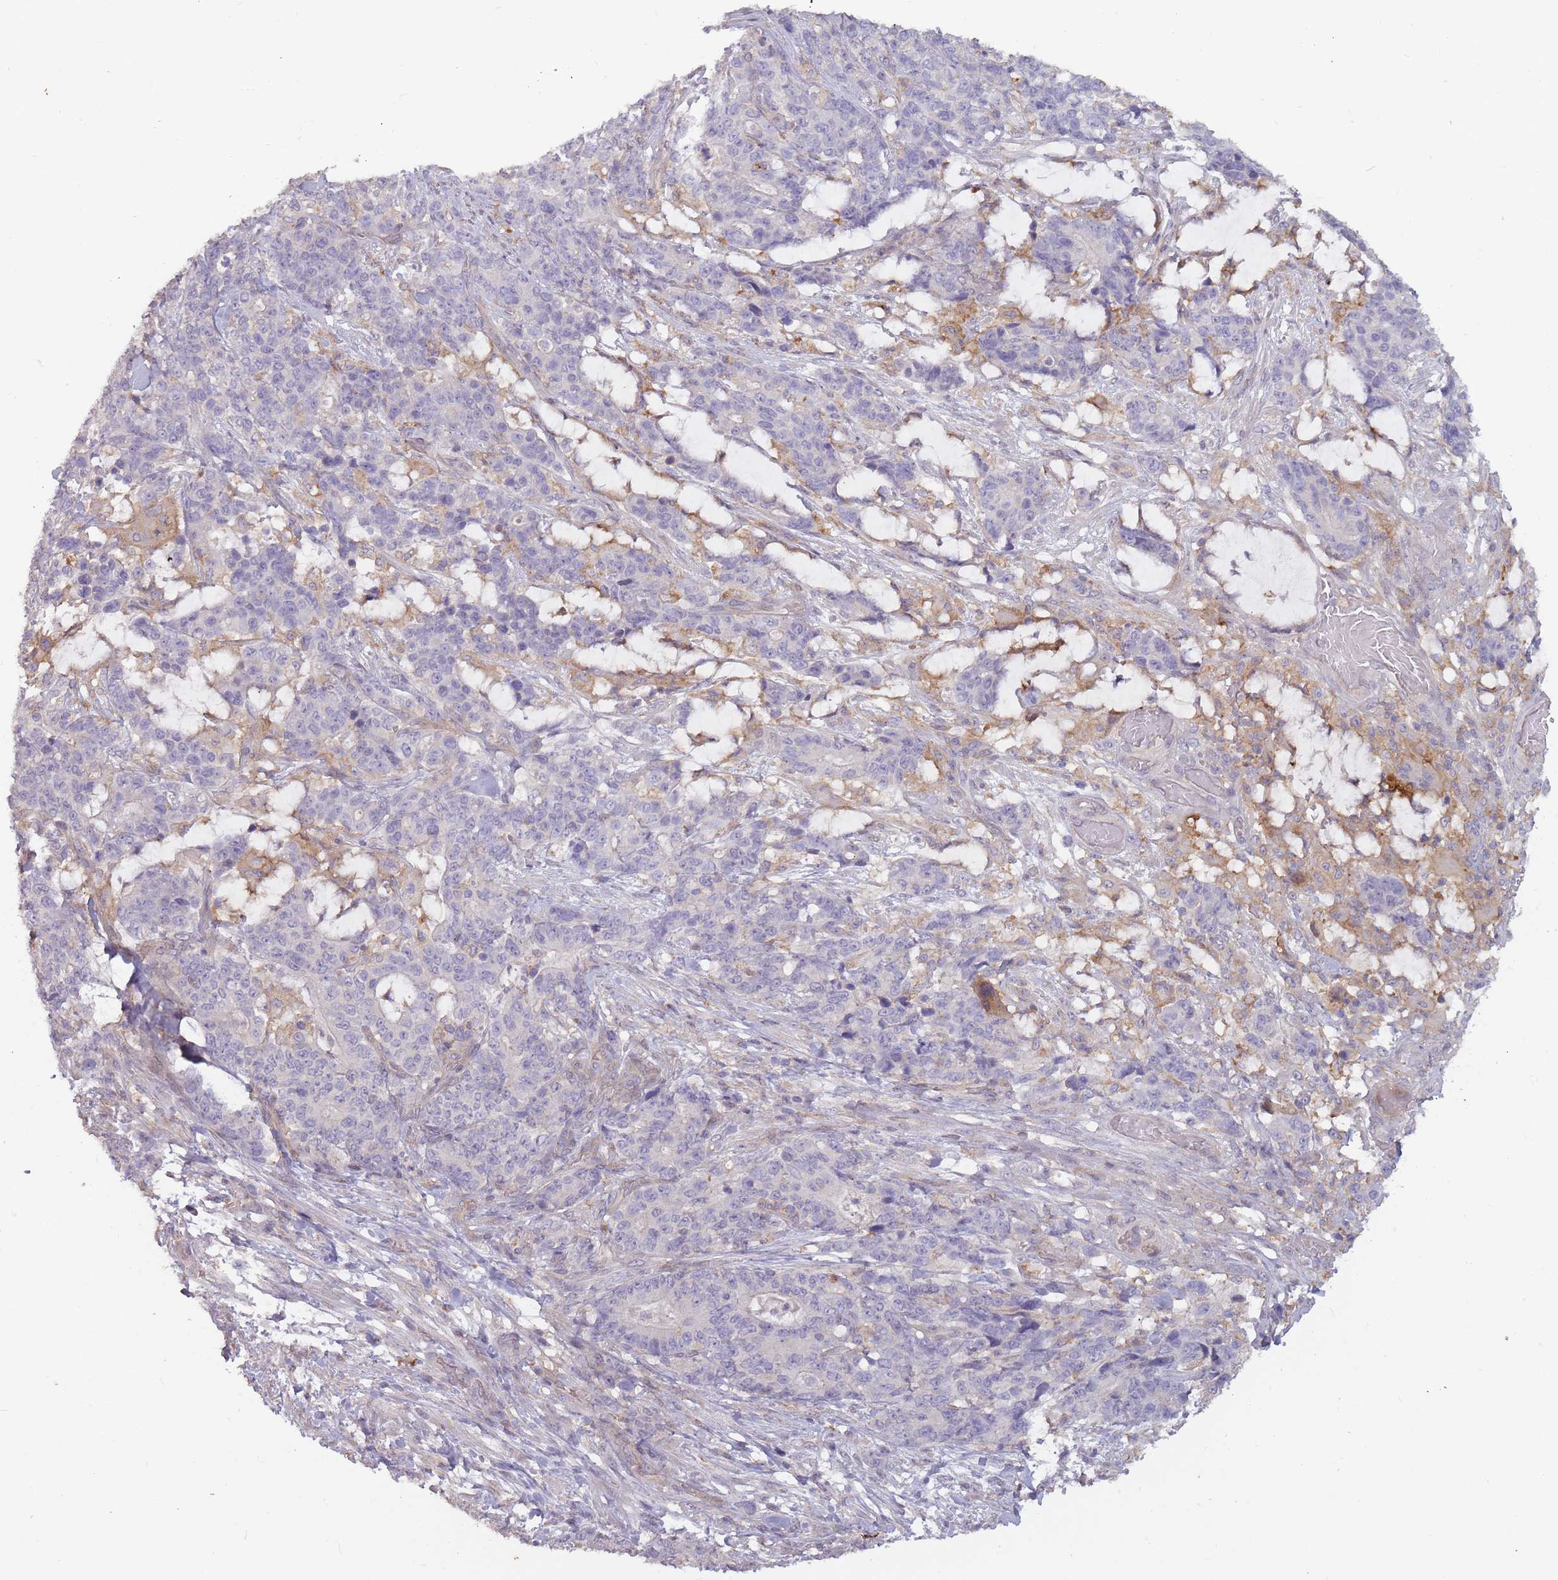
{"staining": {"intensity": "negative", "quantity": "none", "location": "none"}, "tissue": "stomach cancer", "cell_type": "Tumor cells", "image_type": "cancer", "snomed": [{"axis": "morphology", "description": "Normal tissue, NOS"}, {"axis": "morphology", "description": "Adenocarcinoma, NOS"}, {"axis": "topography", "description": "Stomach"}], "caption": "A histopathology image of stomach cancer (adenocarcinoma) stained for a protein exhibits no brown staining in tumor cells.", "gene": "TET3", "patient": {"sex": "female", "age": 64}}